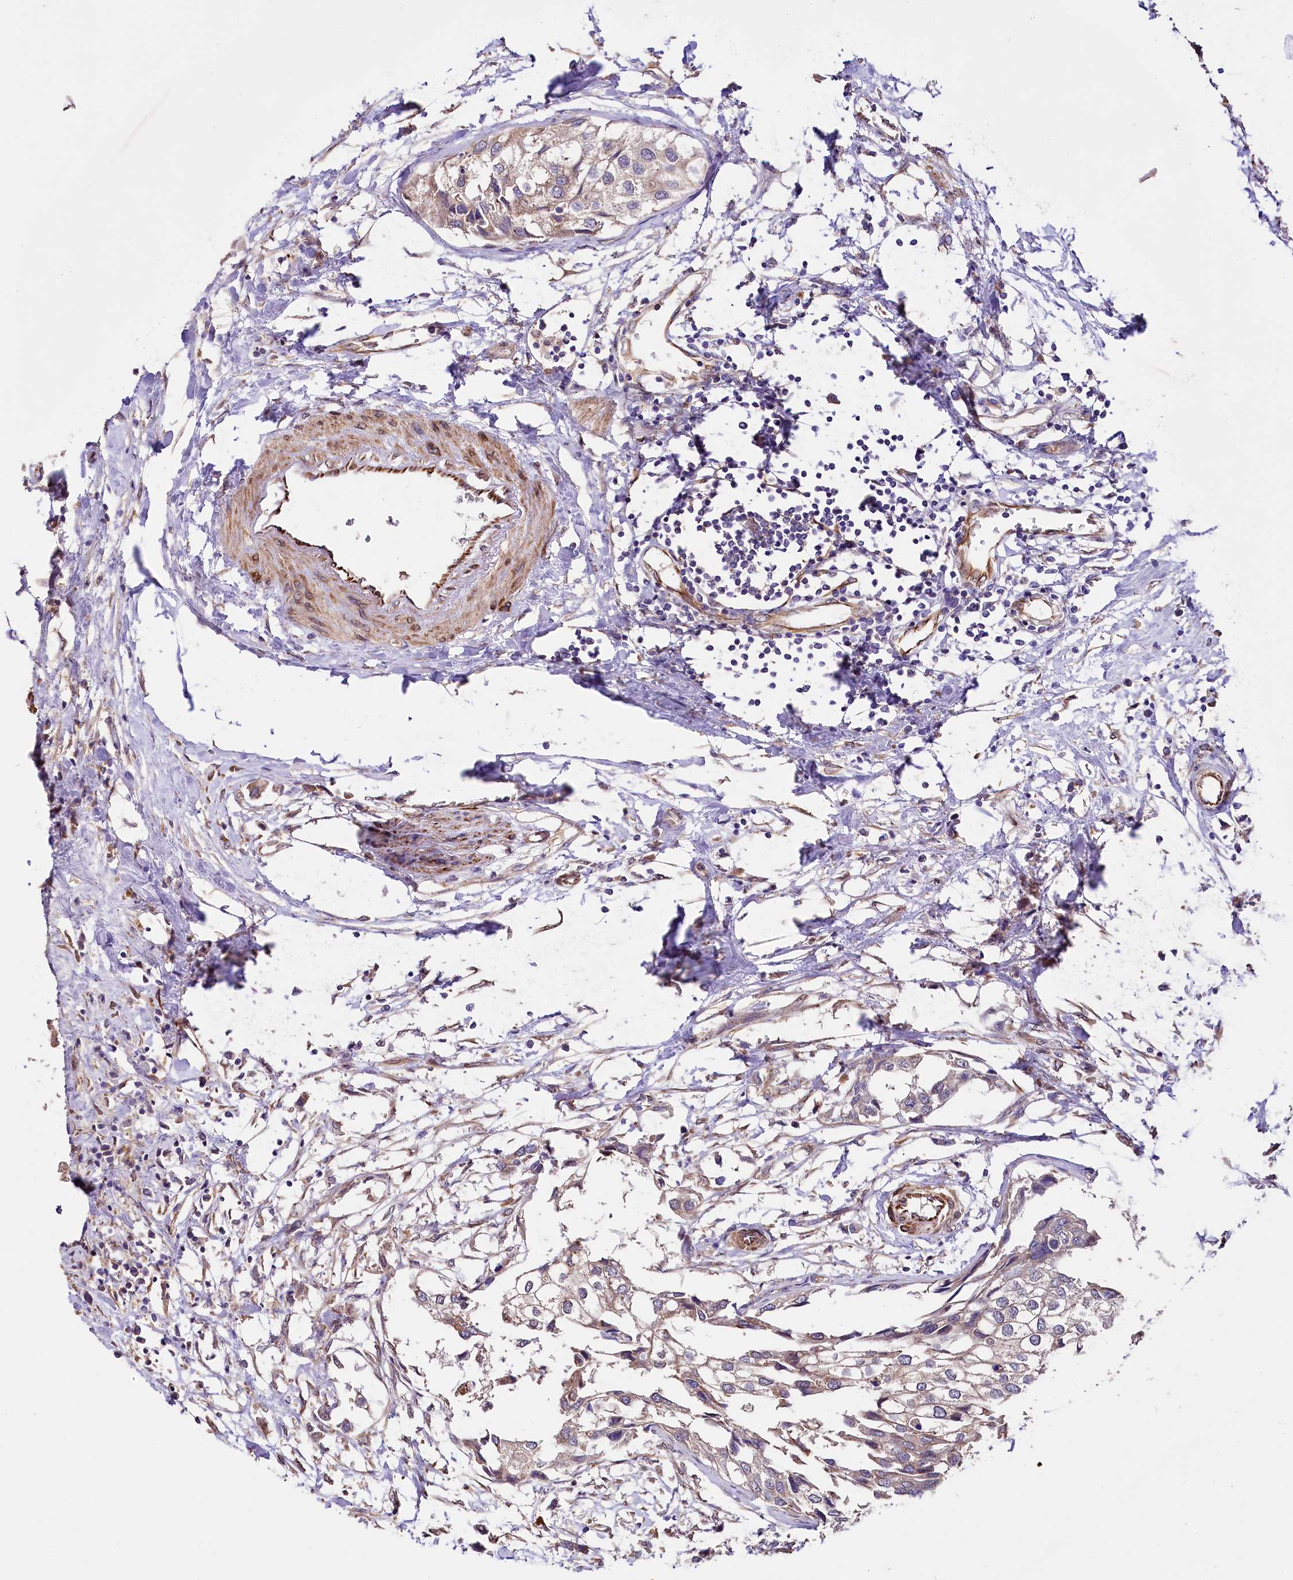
{"staining": {"intensity": "weak", "quantity": ">75%", "location": "cytoplasmic/membranous"}, "tissue": "urothelial cancer", "cell_type": "Tumor cells", "image_type": "cancer", "snomed": [{"axis": "morphology", "description": "Urothelial carcinoma, High grade"}, {"axis": "topography", "description": "Urinary bladder"}], "caption": "Immunohistochemical staining of human urothelial cancer reveals low levels of weak cytoplasmic/membranous staining in about >75% of tumor cells.", "gene": "TTC12", "patient": {"sex": "male", "age": 64}}